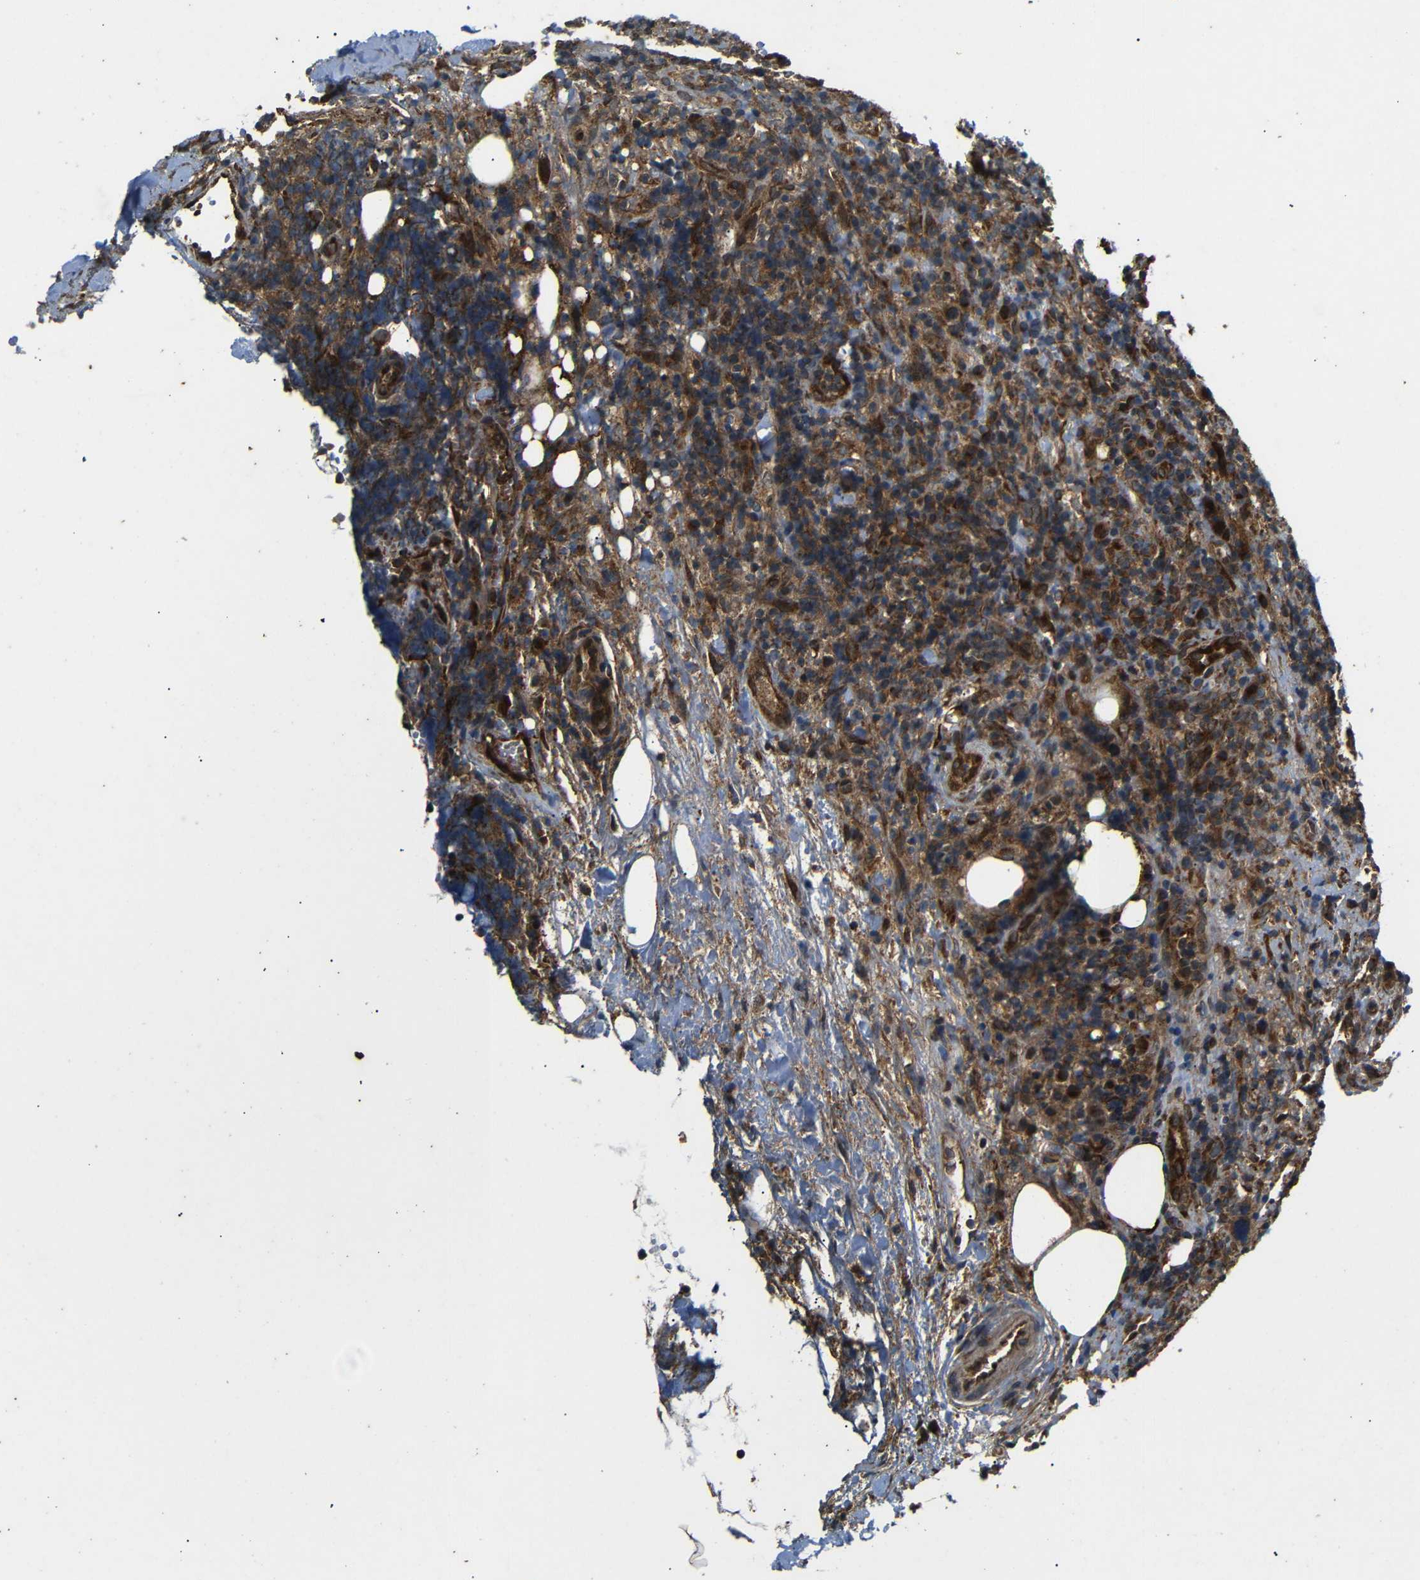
{"staining": {"intensity": "moderate", "quantity": ">75%", "location": "cytoplasmic/membranous"}, "tissue": "lymphoma", "cell_type": "Tumor cells", "image_type": "cancer", "snomed": [{"axis": "morphology", "description": "Malignant lymphoma, non-Hodgkin's type, High grade"}, {"axis": "topography", "description": "Lymph node"}], "caption": "Tumor cells reveal medium levels of moderate cytoplasmic/membranous staining in about >75% of cells in malignant lymphoma, non-Hodgkin's type (high-grade). Immunohistochemistry stains the protein in brown and the nuclei are stained blue.", "gene": "TRPC1", "patient": {"sex": "female", "age": 76}}